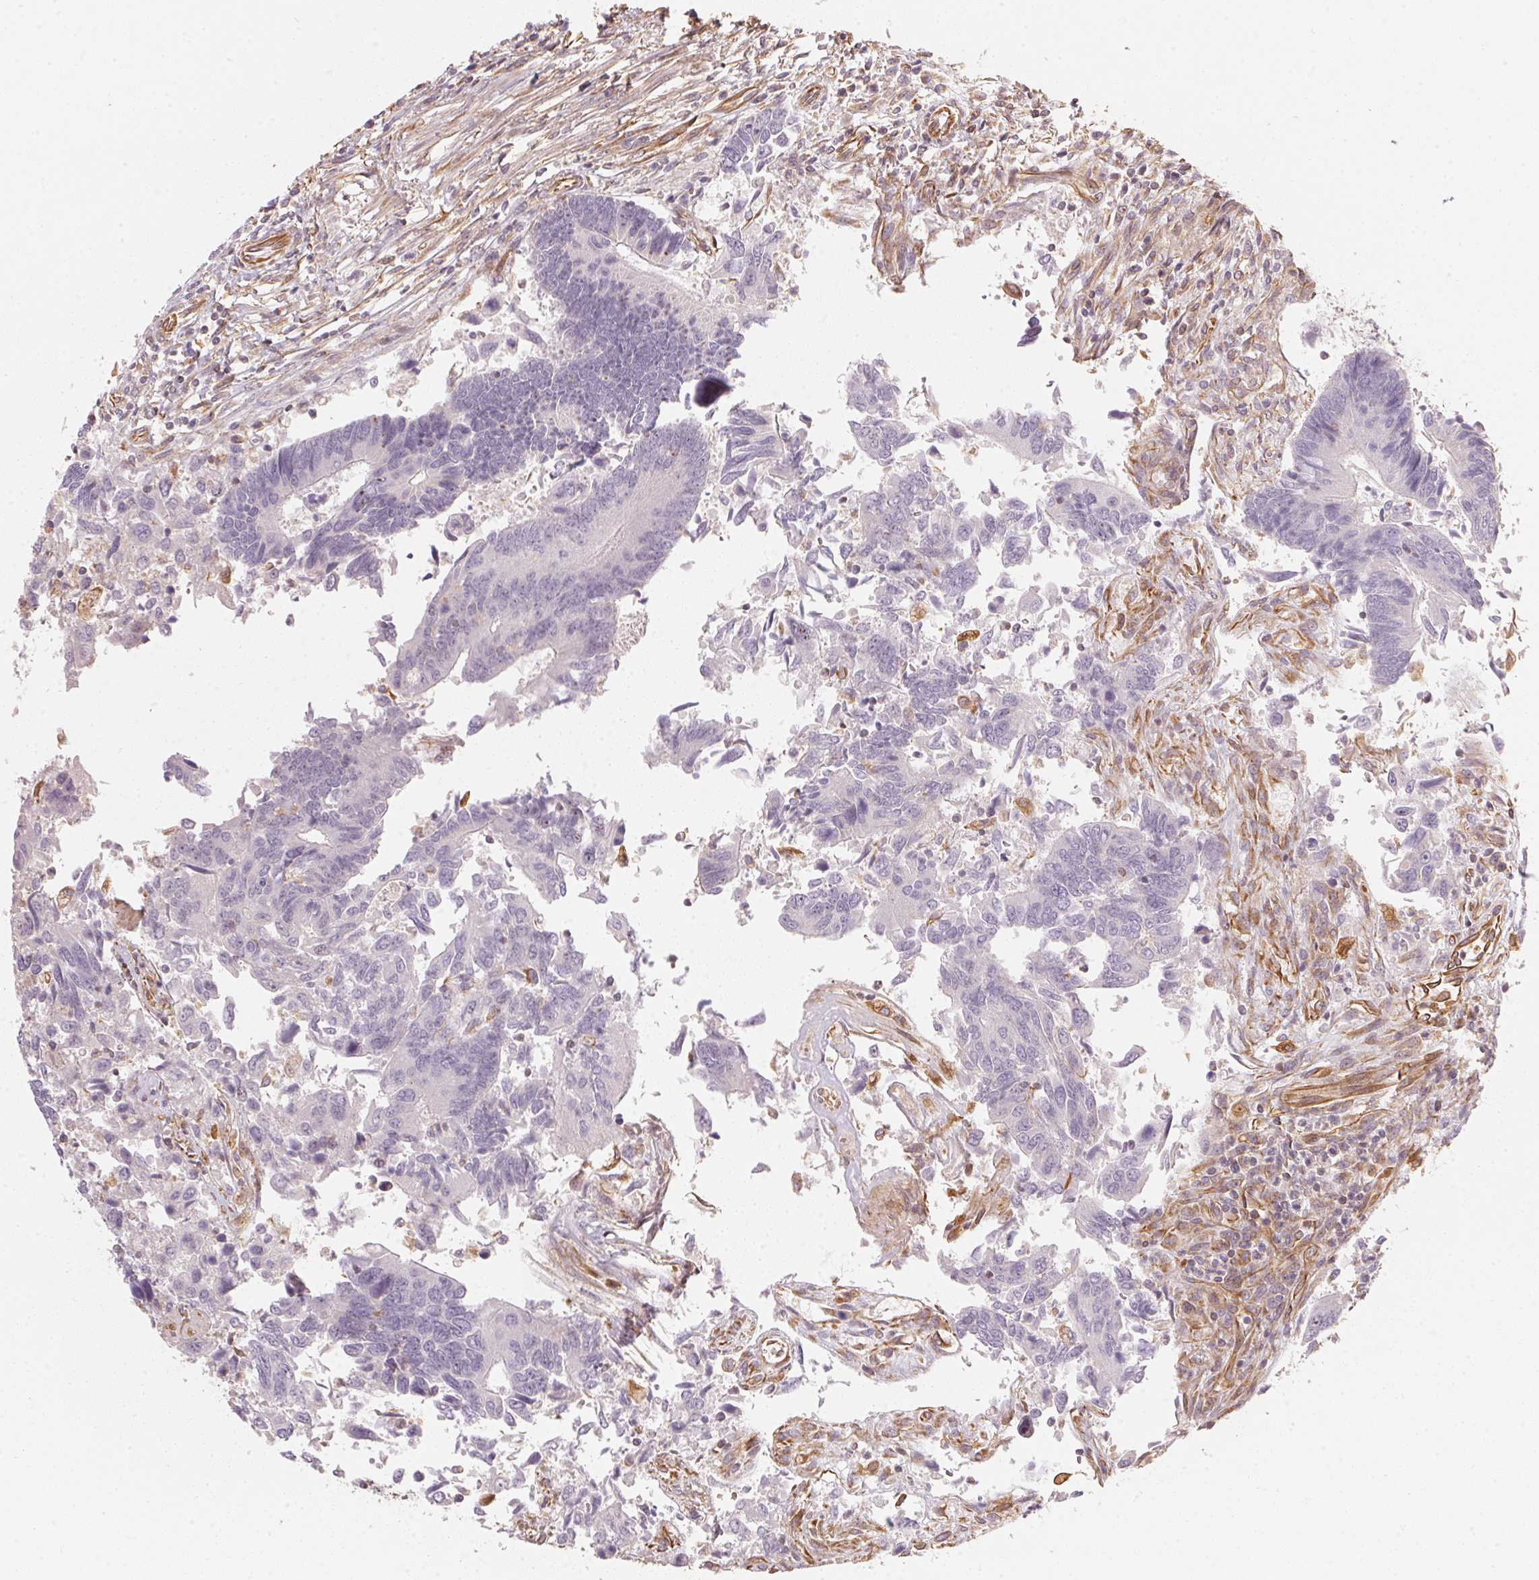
{"staining": {"intensity": "negative", "quantity": "none", "location": "none"}, "tissue": "colorectal cancer", "cell_type": "Tumor cells", "image_type": "cancer", "snomed": [{"axis": "morphology", "description": "Adenocarcinoma, NOS"}, {"axis": "topography", "description": "Colon"}], "caption": "DAB (3,3'-diaminobenzidine) immunohistochemical staining of human colorectal adenocarcinoma exhibits no significant expression in tumor cells. The staining was performed using DAB to visualize the protein expression in brown, while the nuclei were stained in blue with hematoxylin (Magnification: 20x).", "gene": "FOXR2", "patient": {"sex": "female", "age": 67}}